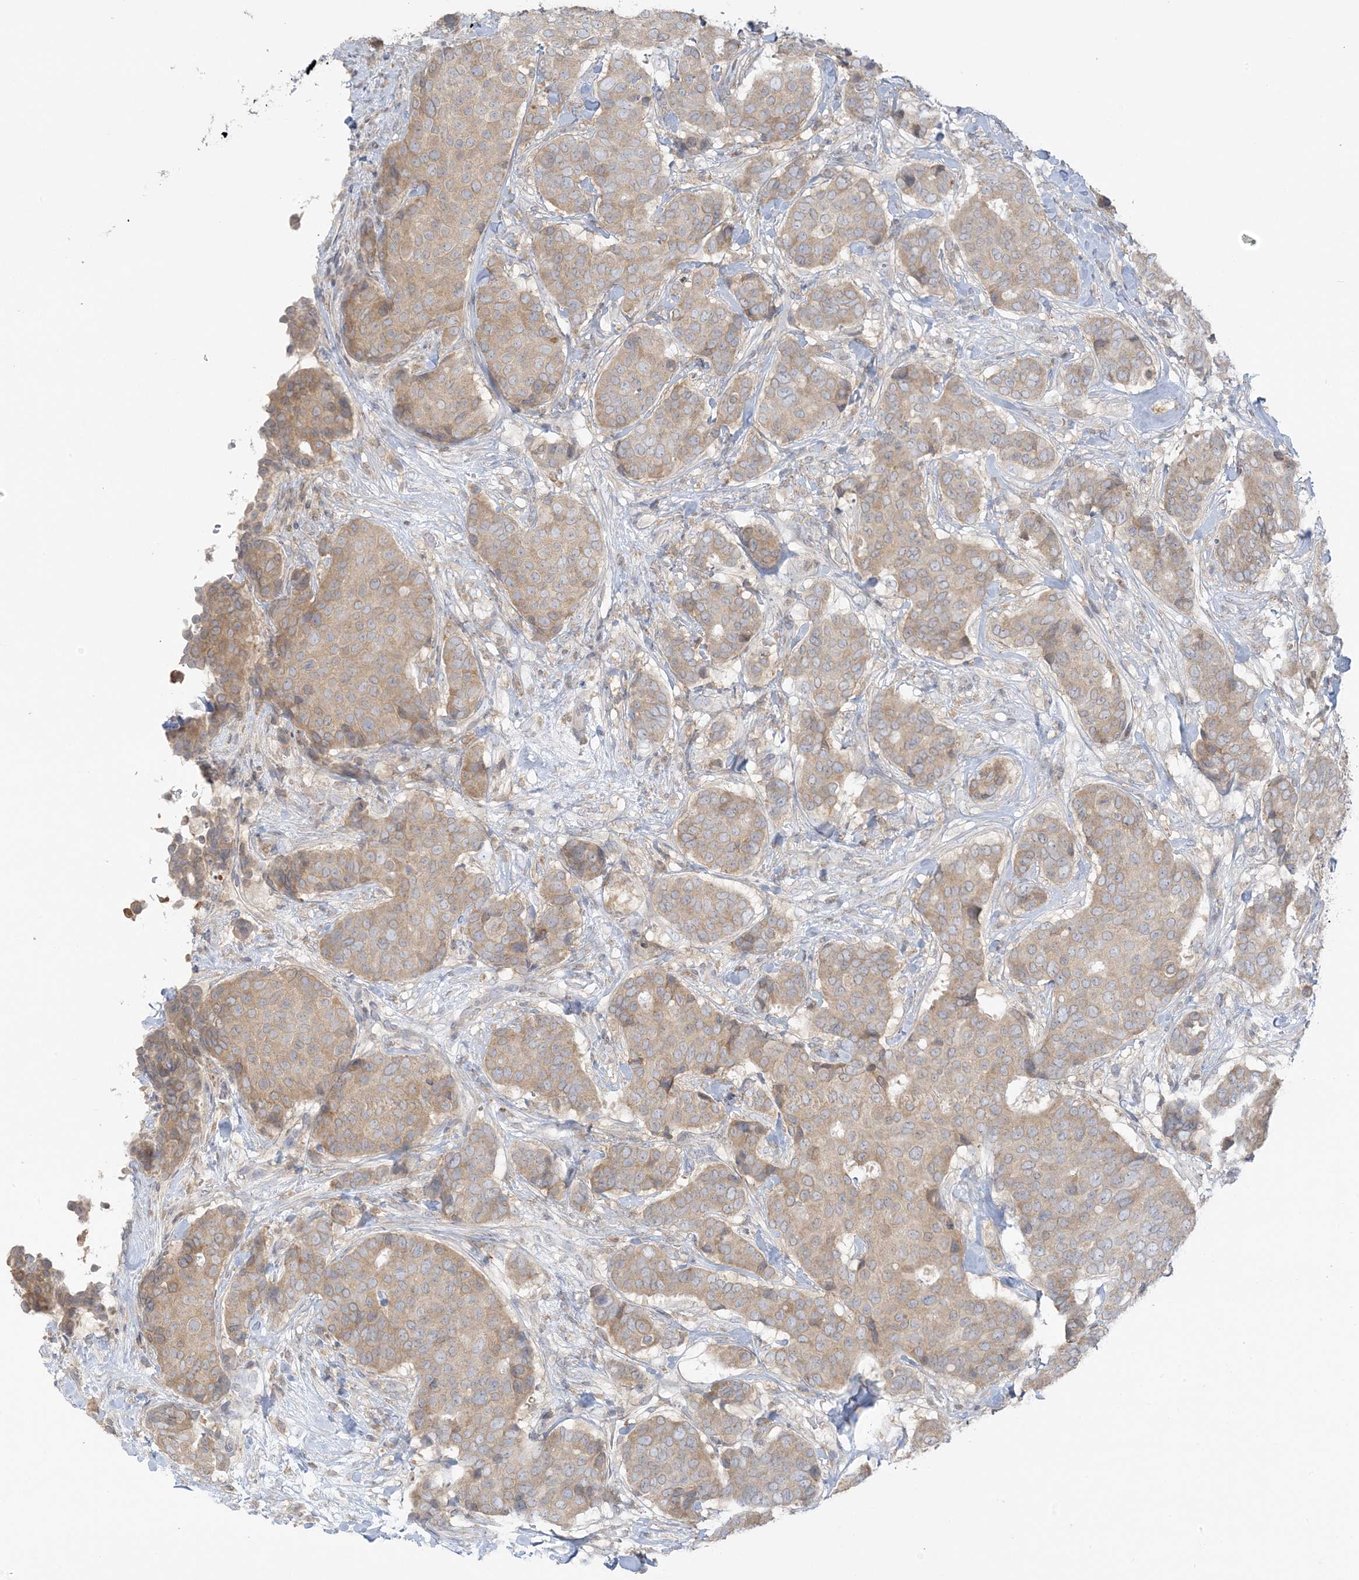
{"staining": {"intensity": "weak", "quantity": ">75%", "location": "cytoplasmic/membranous"}, "tissue": "breast cancer", "cell_type": "Tumor cells", "image_type": "cancer", "snomed": [{"axis": "morphology", "description": "Duct carcinoma"}, {"axis": "topography", "description": "Breast"}], "caption": "Immunohistochemistry (IHC) staining of invasive ductal carcinoma (breast), which demonstrates low levels of weak cytoplasmic/membranous positivity in about >75% of tumor cells indicating weak cytoplasmic/membranous protein positivity. The staining was performed using DAB (brown) for protein detection and nuclei were counterstained in hematoxylin (blue).", "gene": "EEFSEC", "patient": {"sex": "female", "age": 75}}